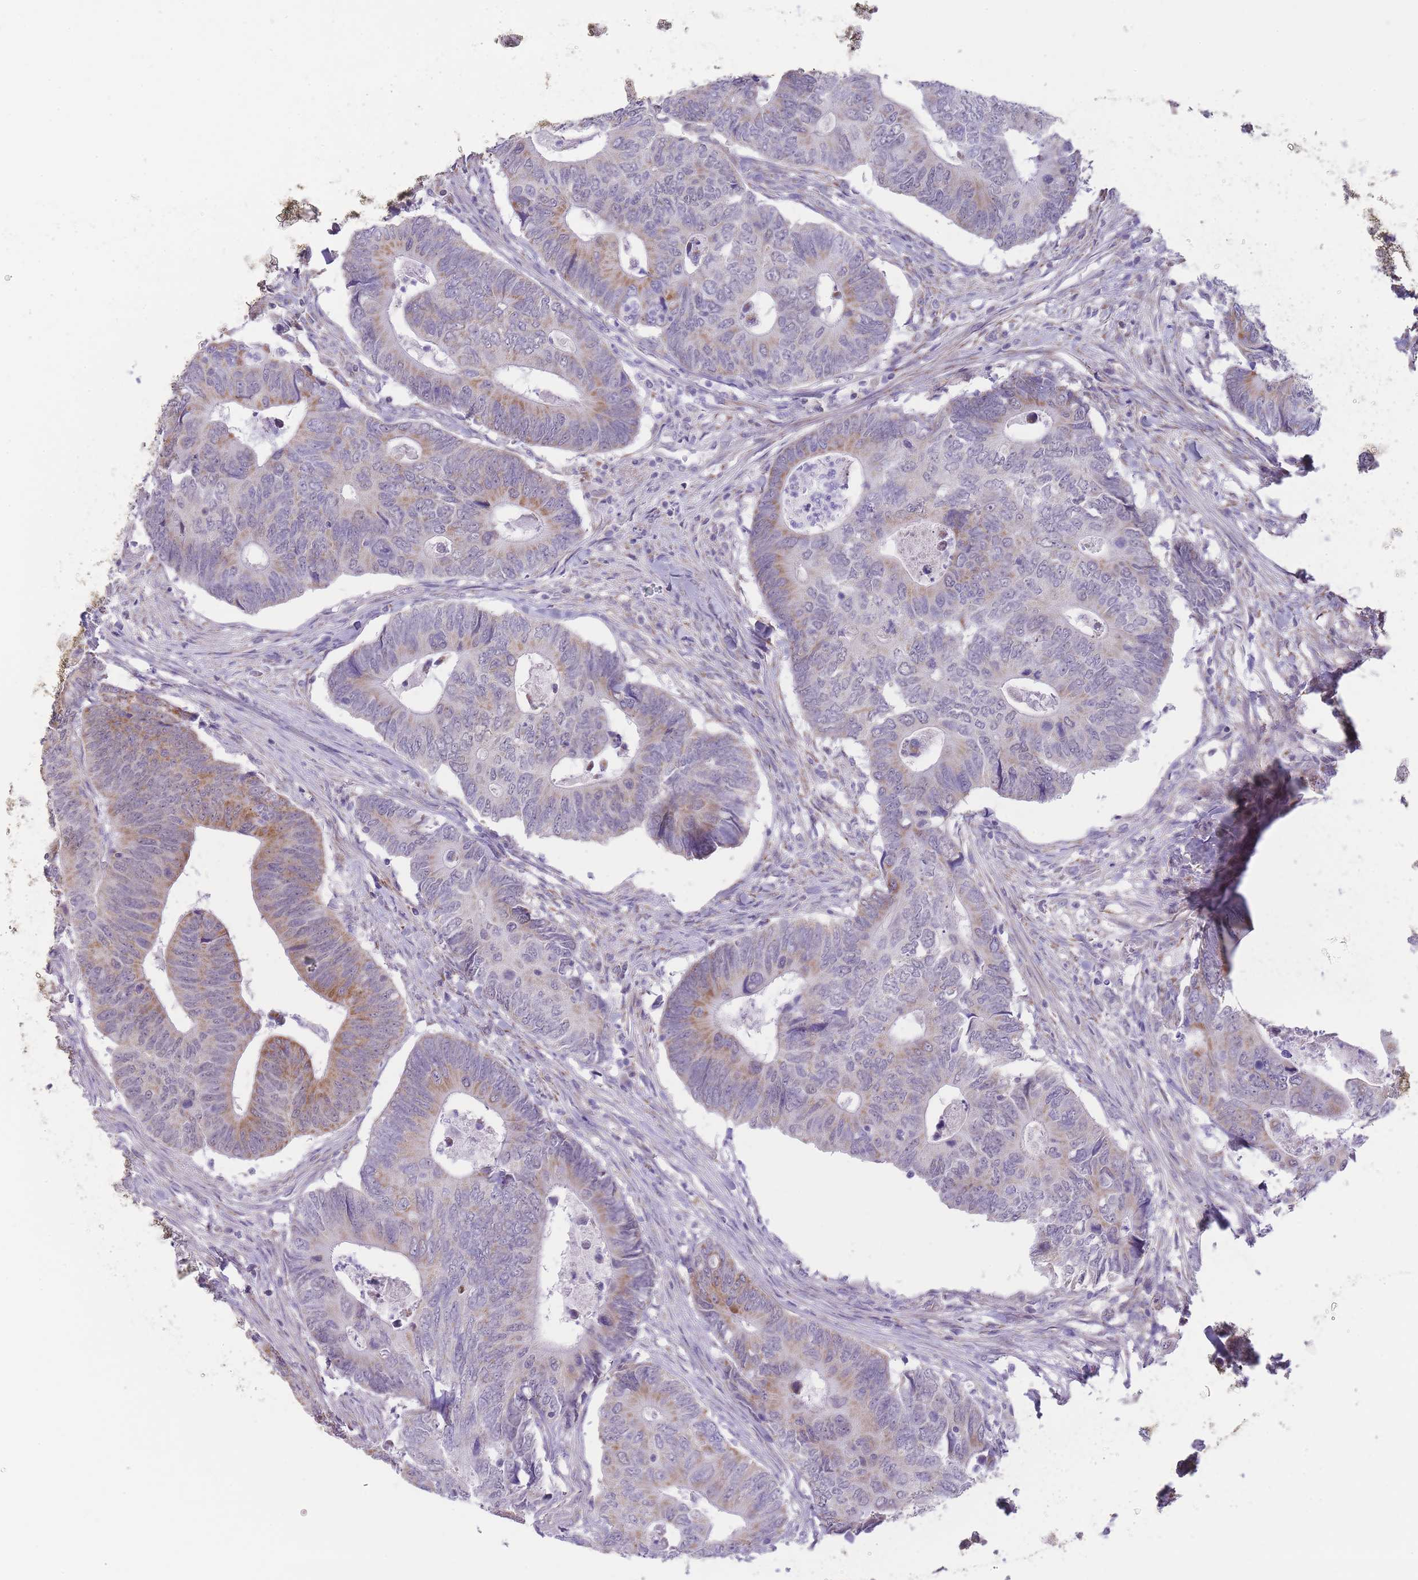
{"staining": {"intensity": "moderate", "quantity": "<25%", "location": "cytoplasmic/membranous"}, "tissue": "colorectal cancer", "cell_type": "Tumor cells", "image_type": "cancer", "snomed": [{"axis": "morphology", "description": "Adenocarcinoma, NOS"}, {"axis": "topography", "description": "Colon"}], "caption": "An image showing moderate cytoplasmic/membranous positivity in approximately <25% of tumor cells in colorectal adenocarcinoma, as visualized by brown immunohistochemical staining.", "gene": "ZBTB24", "patient": {"sex": "male", "age": 87}}